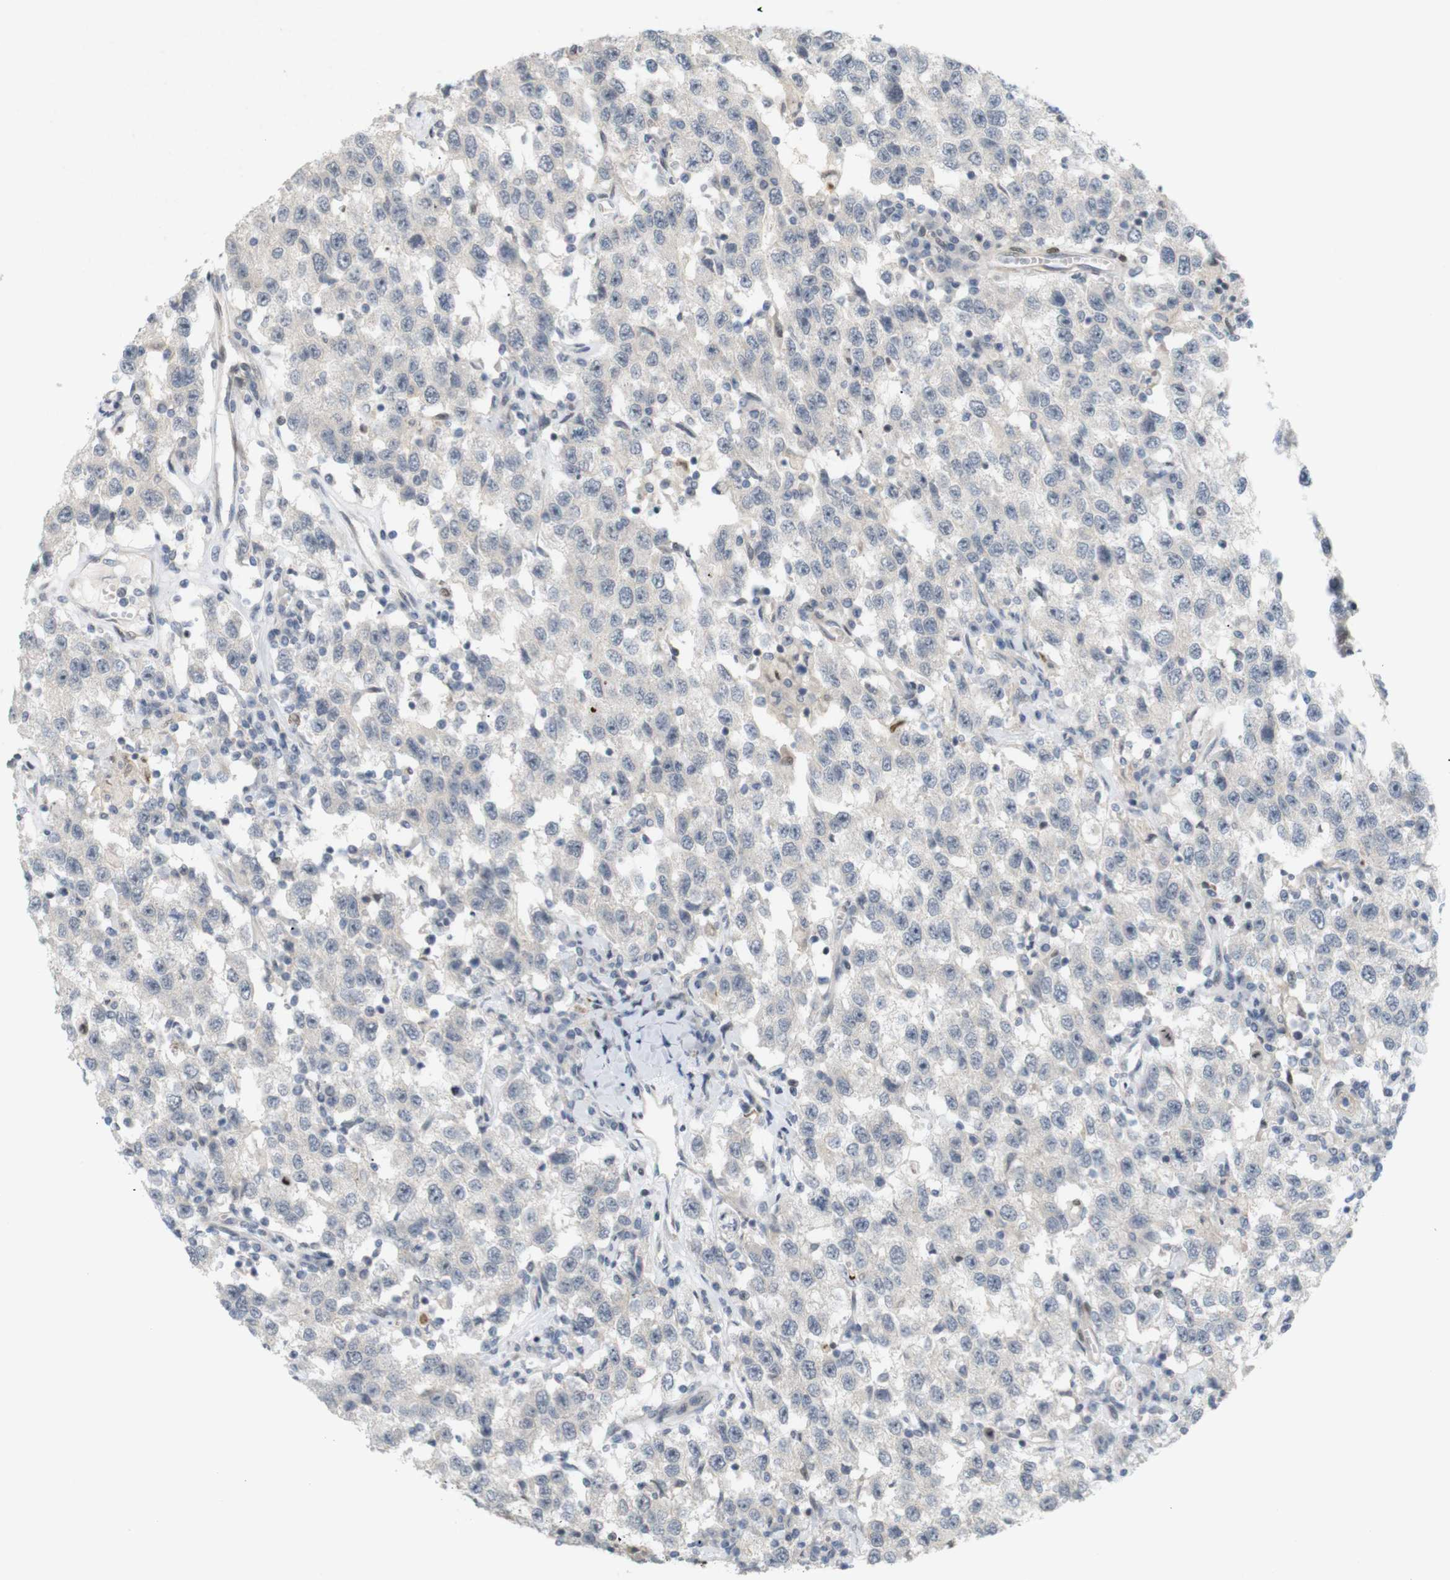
{"staining": {"intensity": "negative", "quantity": "none", "location": "none"}, "tissue": "testis cancer", "cell_type": "Tumor cells", "image_type": "cancer", "snomed": [{"axis": "morphology", "description": "Seminoma, NOS"}, {"axis": "topography", "description": "Testis"}], "caption": "Protein analysis of testis seminoma demonstrates no significant positivity in tumor cells.", "gene": "PPP1R14A", "patient": {"sex": "male", "age": 41}}